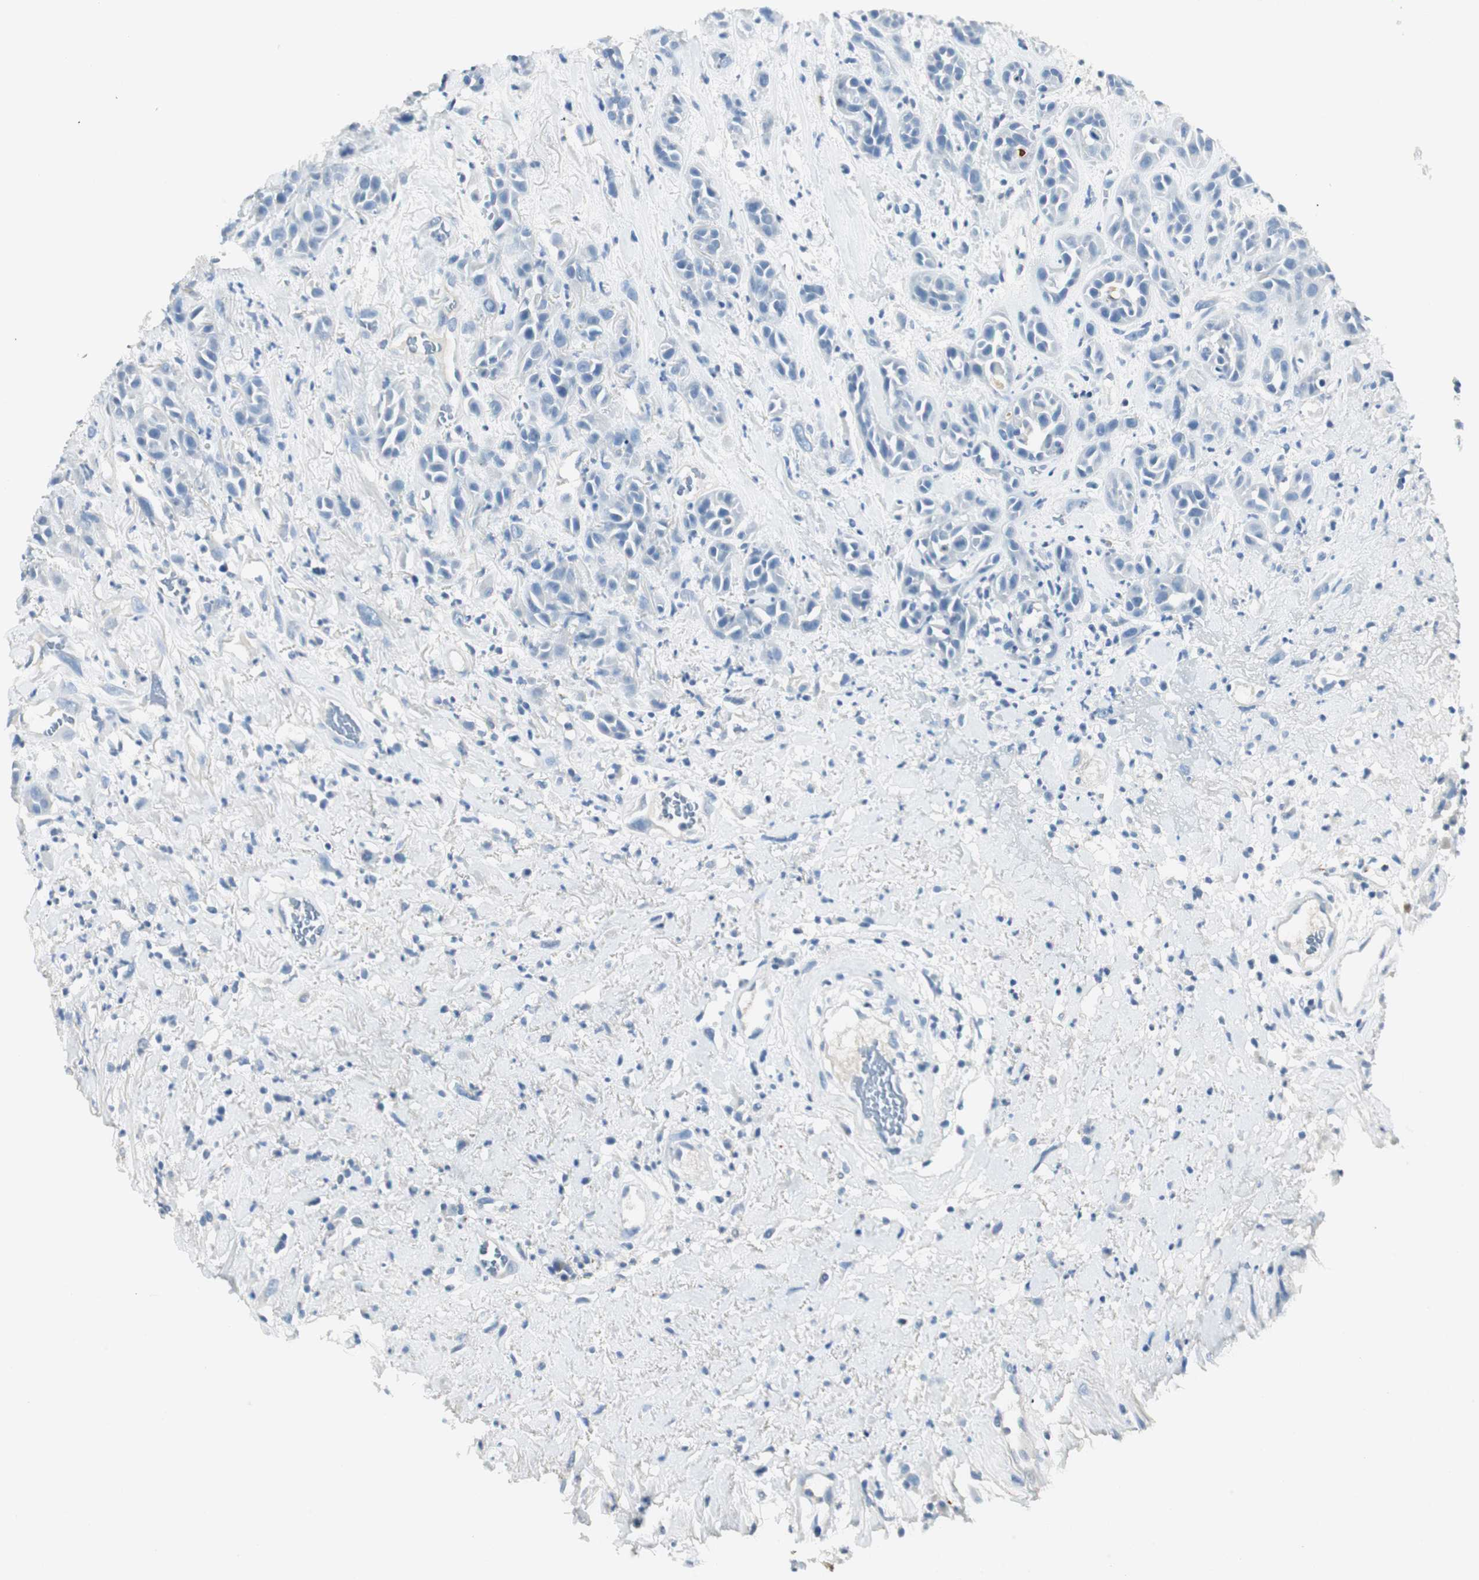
{"staining": {"intensity": "negative", "quantity": "none", "location": "none"}, "tissue": "head and neck cancer", "cell_type": "Tumor cells", "image_type": "cancer", "snomed": [{"axis": "morphology", "description": "Squamous cell carcinoma, NOS"}, {"axis": "topography", "description": "Head-Neck"}], "caption": "Immunohistochemistry image of human head and neck squamous cell carcinoma stained for a protein (brown), which shows no staining in tumor cells.", "gene": "LRP2", "patient": {"sex": "male", "age": 62}}